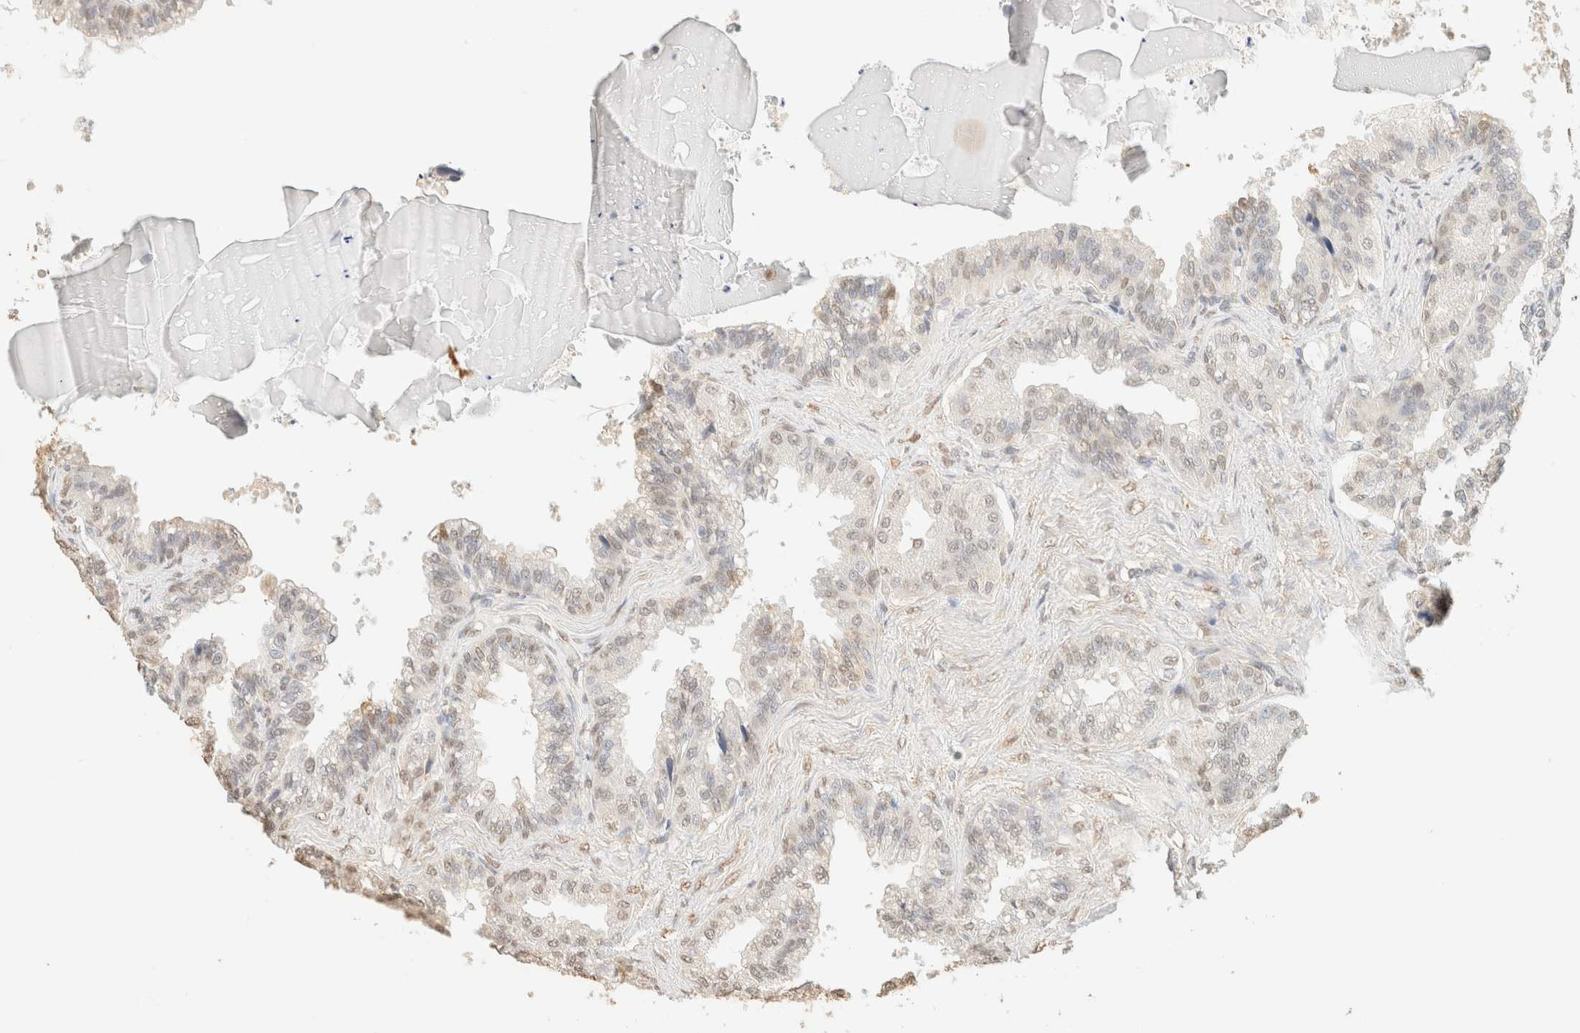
{"staining": {"intensity": "weak", "quantity": "25%-75%", "location": "nuclear"}, "tissue": "seminal vesicle", "cell_type": "Glandular cells", "image_type": "normal", "snomed": [{"axis": "morphology", "description": "Normal tissue, NOS"}, {"axis": "topography", "description": "Seminal veicle"}], "caption": "IHC image of normal seminal vesicle stained for a protein (brown), which demonstrates low levels of weak nuclear positivity in approximately 25%-75% of glandular cells.", "gene": "S100A13", "patient": {"sex": "male", "age": 46}}